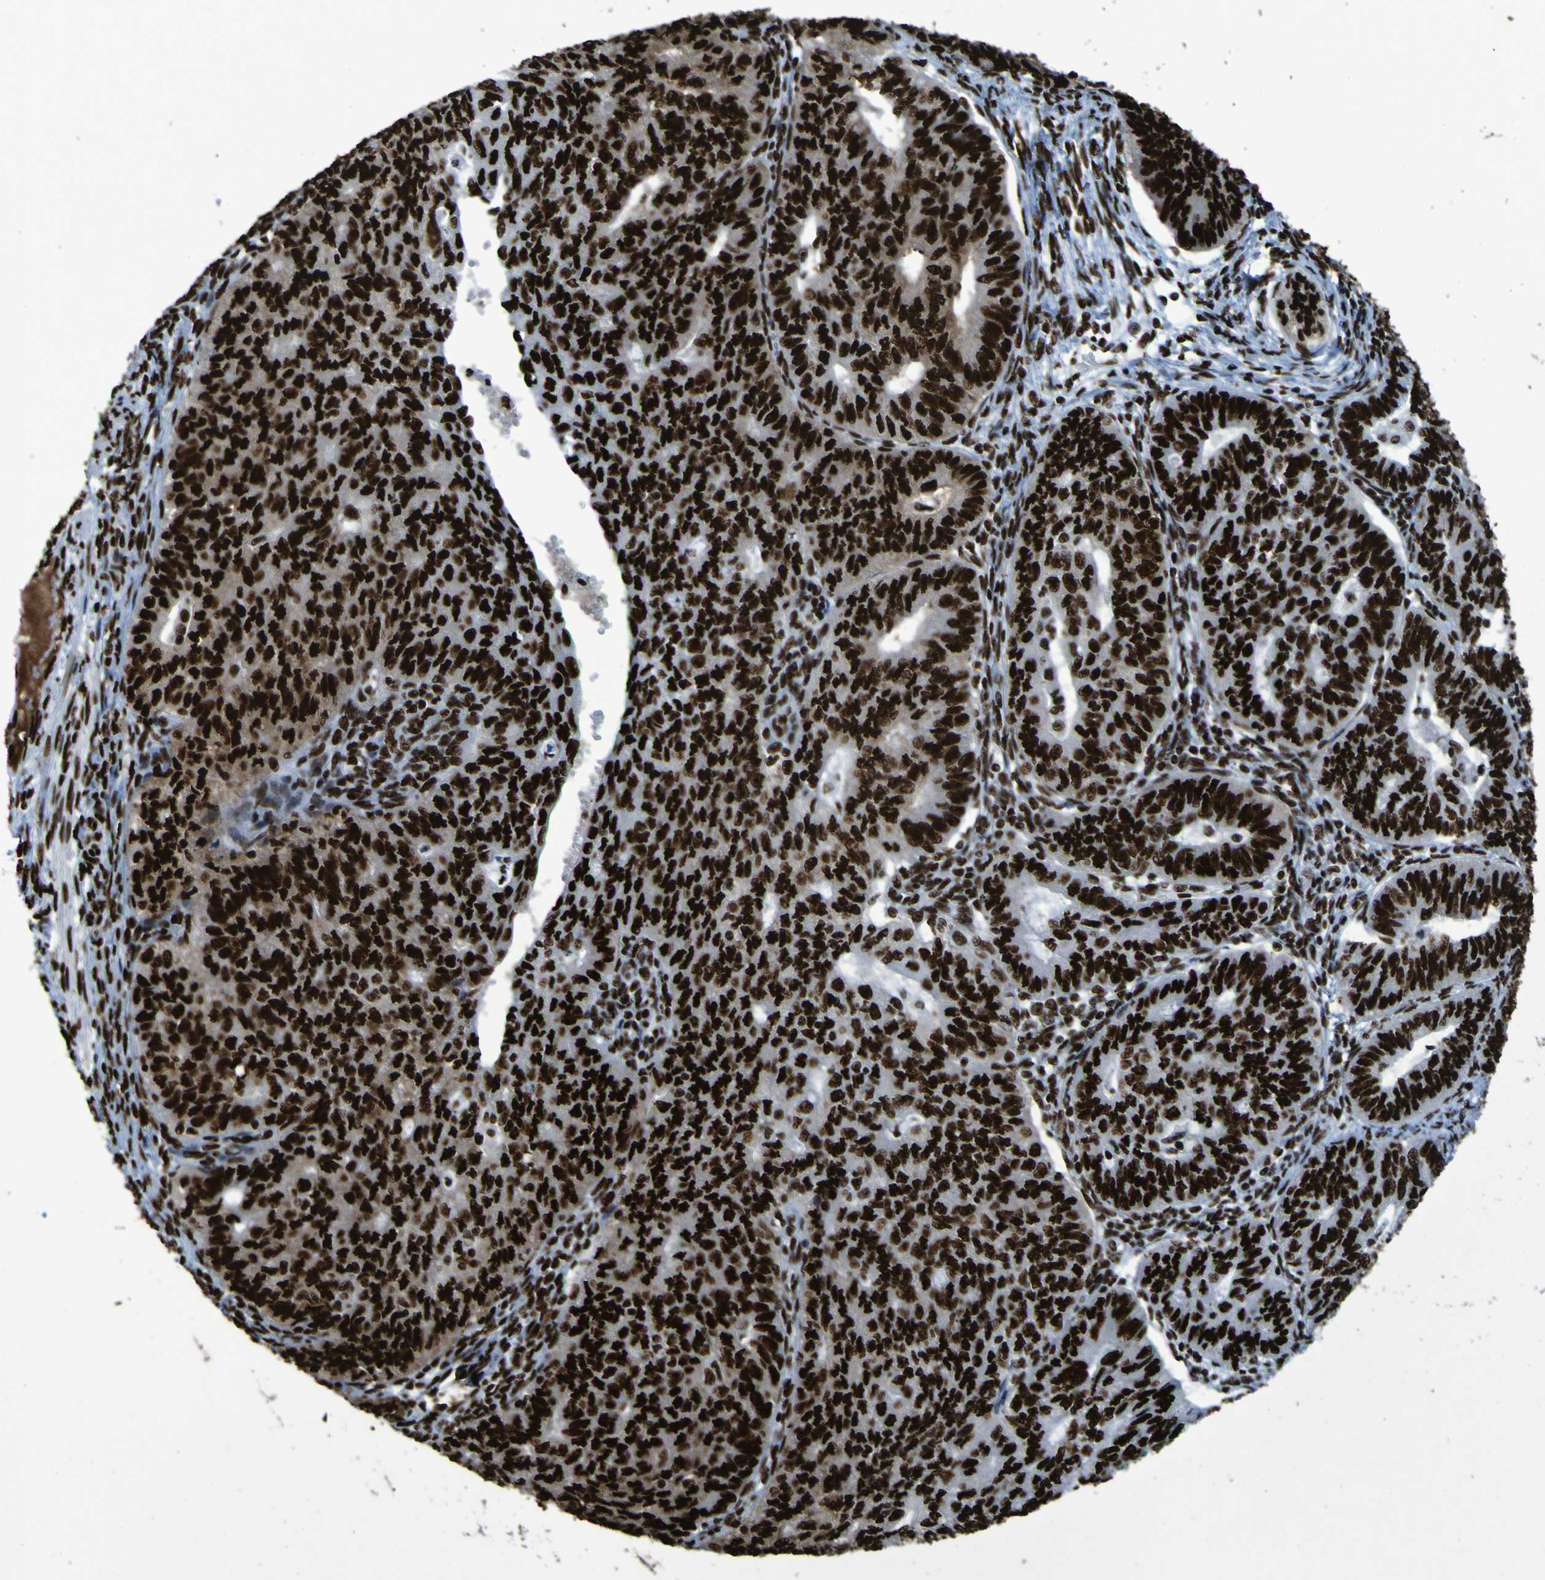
{"staining": {"intensity": "strong", "quantity": ">75%", "location": "nuclear"}, "tissue": "endometrial cancer", "cell_type": "Tumor cells", "image_type": "cancer", "snomed": [{"axis": "morphology", "description": "Adenocarcinoma, NOS"}, {"axis": "topography", "description": "Endometrium"}], "caption": "Endometrial cancer was stained to show a protein in brown. There is high levels of strong nuclear staining in approximately >75% of tumor cells.", "gene": "NPM1", "patient": {"sex": "female", "age": 32}}